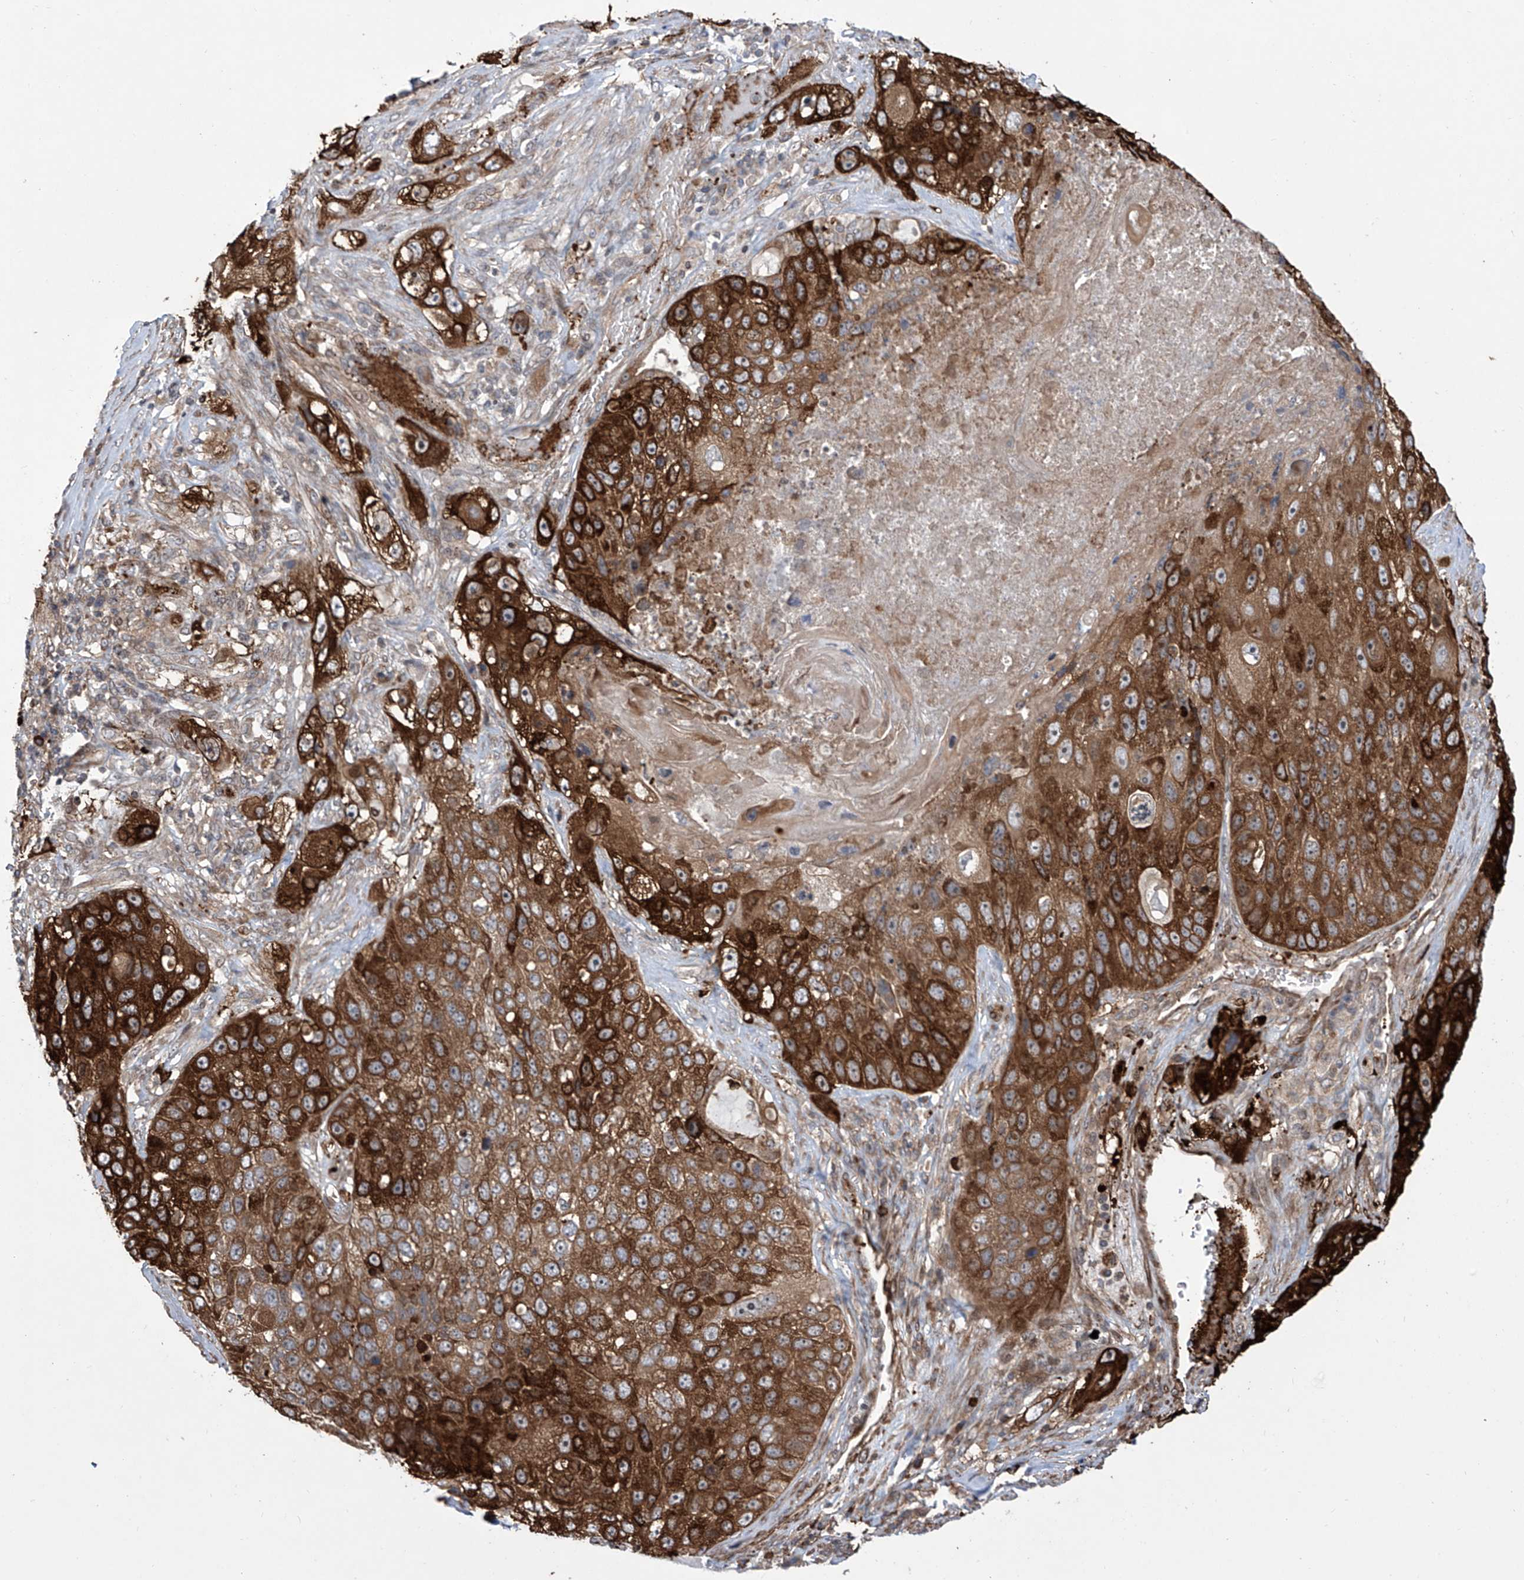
{"staining": {"intensity": "strong", "quantity": ">75%", "location": "cytoplasmic/membranous"}, "tissue": "lung cancer", "cell_type": "Tumor cells", "image_type": "cancer", "snomed": [{"axis": "morphology", "description": "Squamous cell carcinoma, NOS"}, {"axis": "topography", "description": "Lung"}], "caption": "High-magnification brightfield microscopy of lung squamous cell carcinoma stained with DAB (brown) and counterstained with hematoxylin (blue). tumor cells exhibit strong cytoplasmic/membranous expression is present in about>75% of cells.", "gene": "APAF1", "patient": {"sex": "male", "age": 61}}